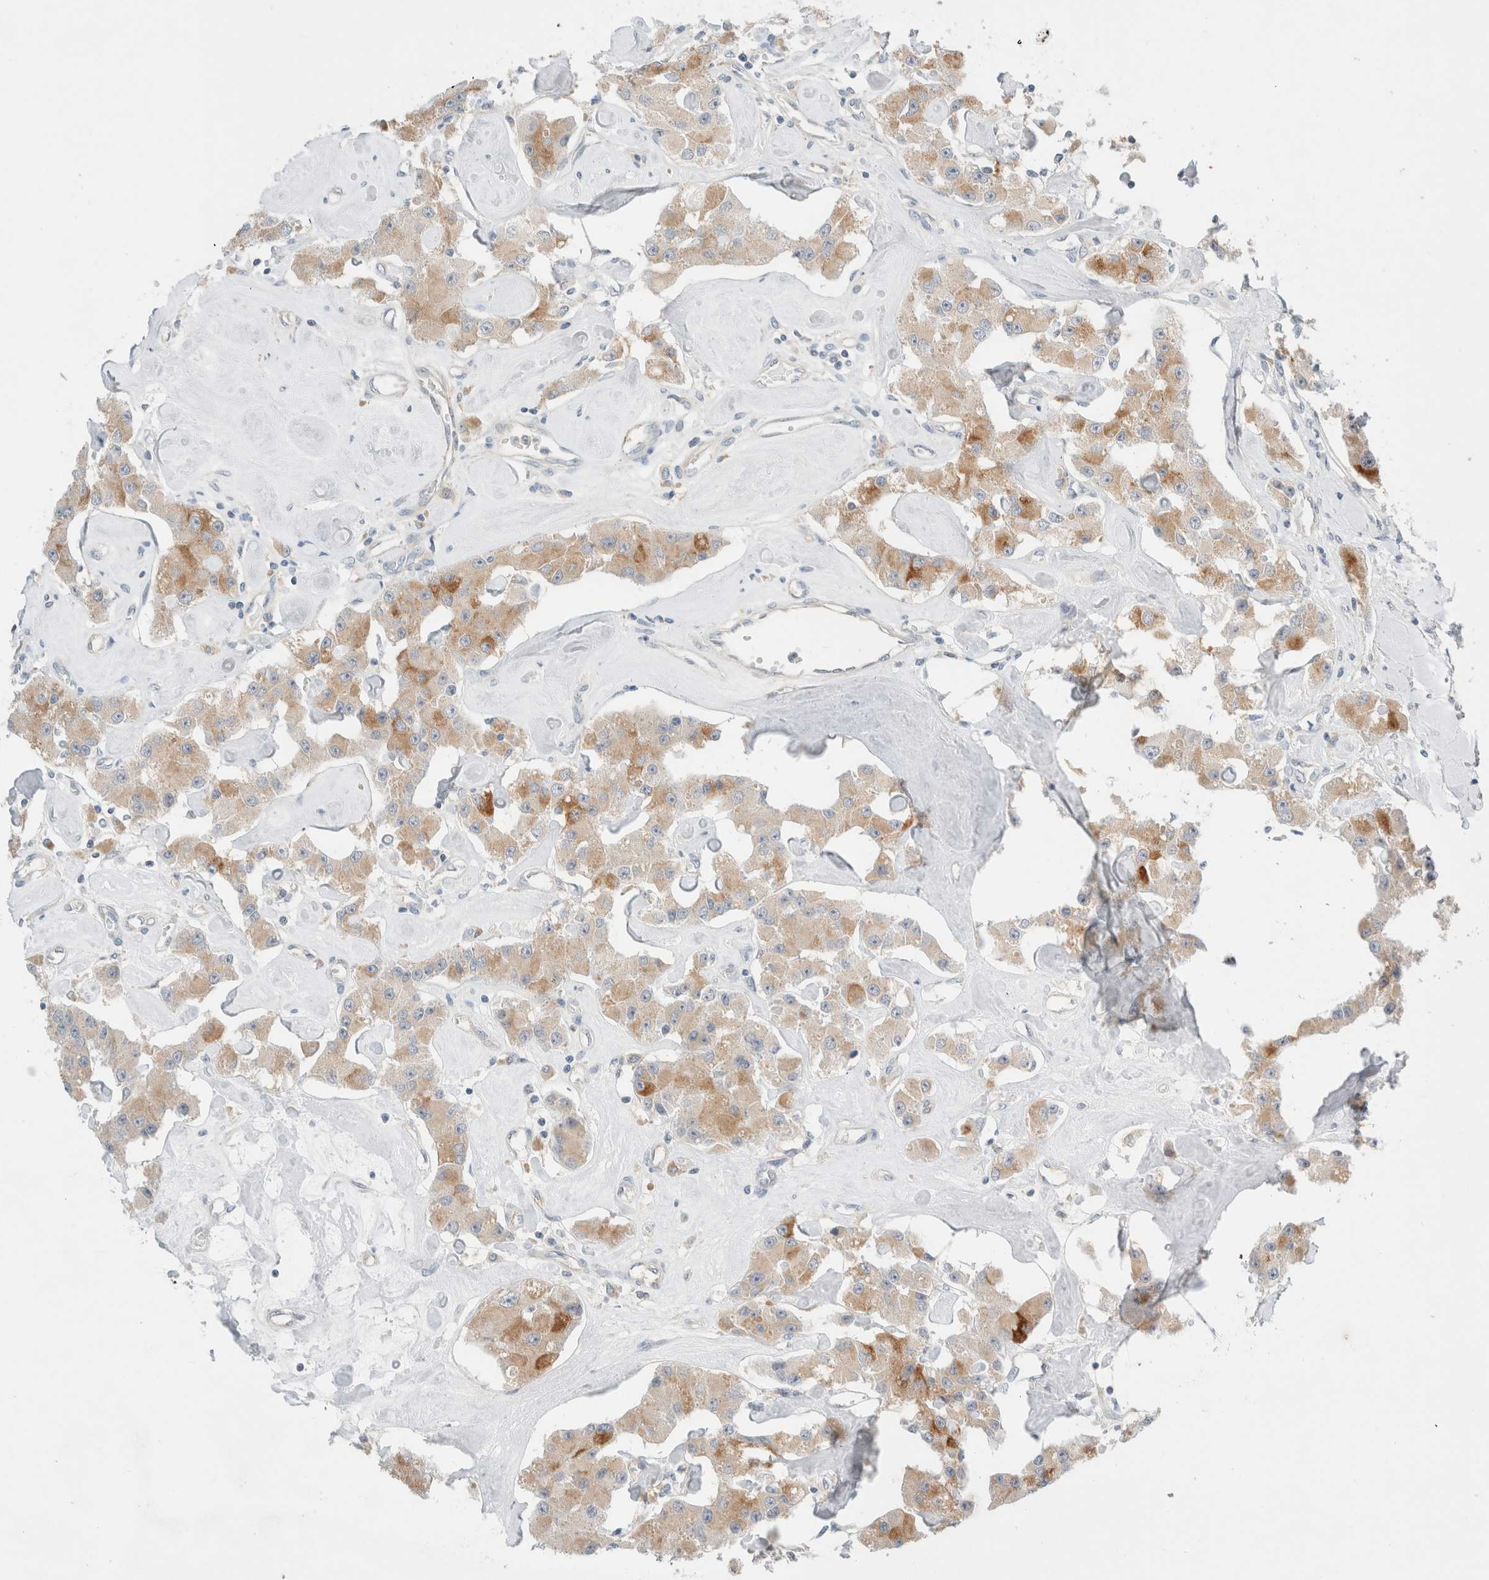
{"staining": {"intensity": "moderate", "quantity": "25%-75%", "location": "cytoplasmic/membranous"}, "tissue": "carcinoid", "cell_type": "Tumor cells", "image_type": "cancer", "snomed": [{"axis": "morphology", "description": "Carcinoid, malignant, NOS"}, {"axis": "topography", "description": "Pancreas"}], "caption": "Malignant carcinoid stained with DAB IHC demonstrates medium levels of moderate cytoplasmic/membranous staining in approximately 25%-75% of tumor cells.", "gene": "SDR16C5", "patient": {"sex": "male", "age": 41}}